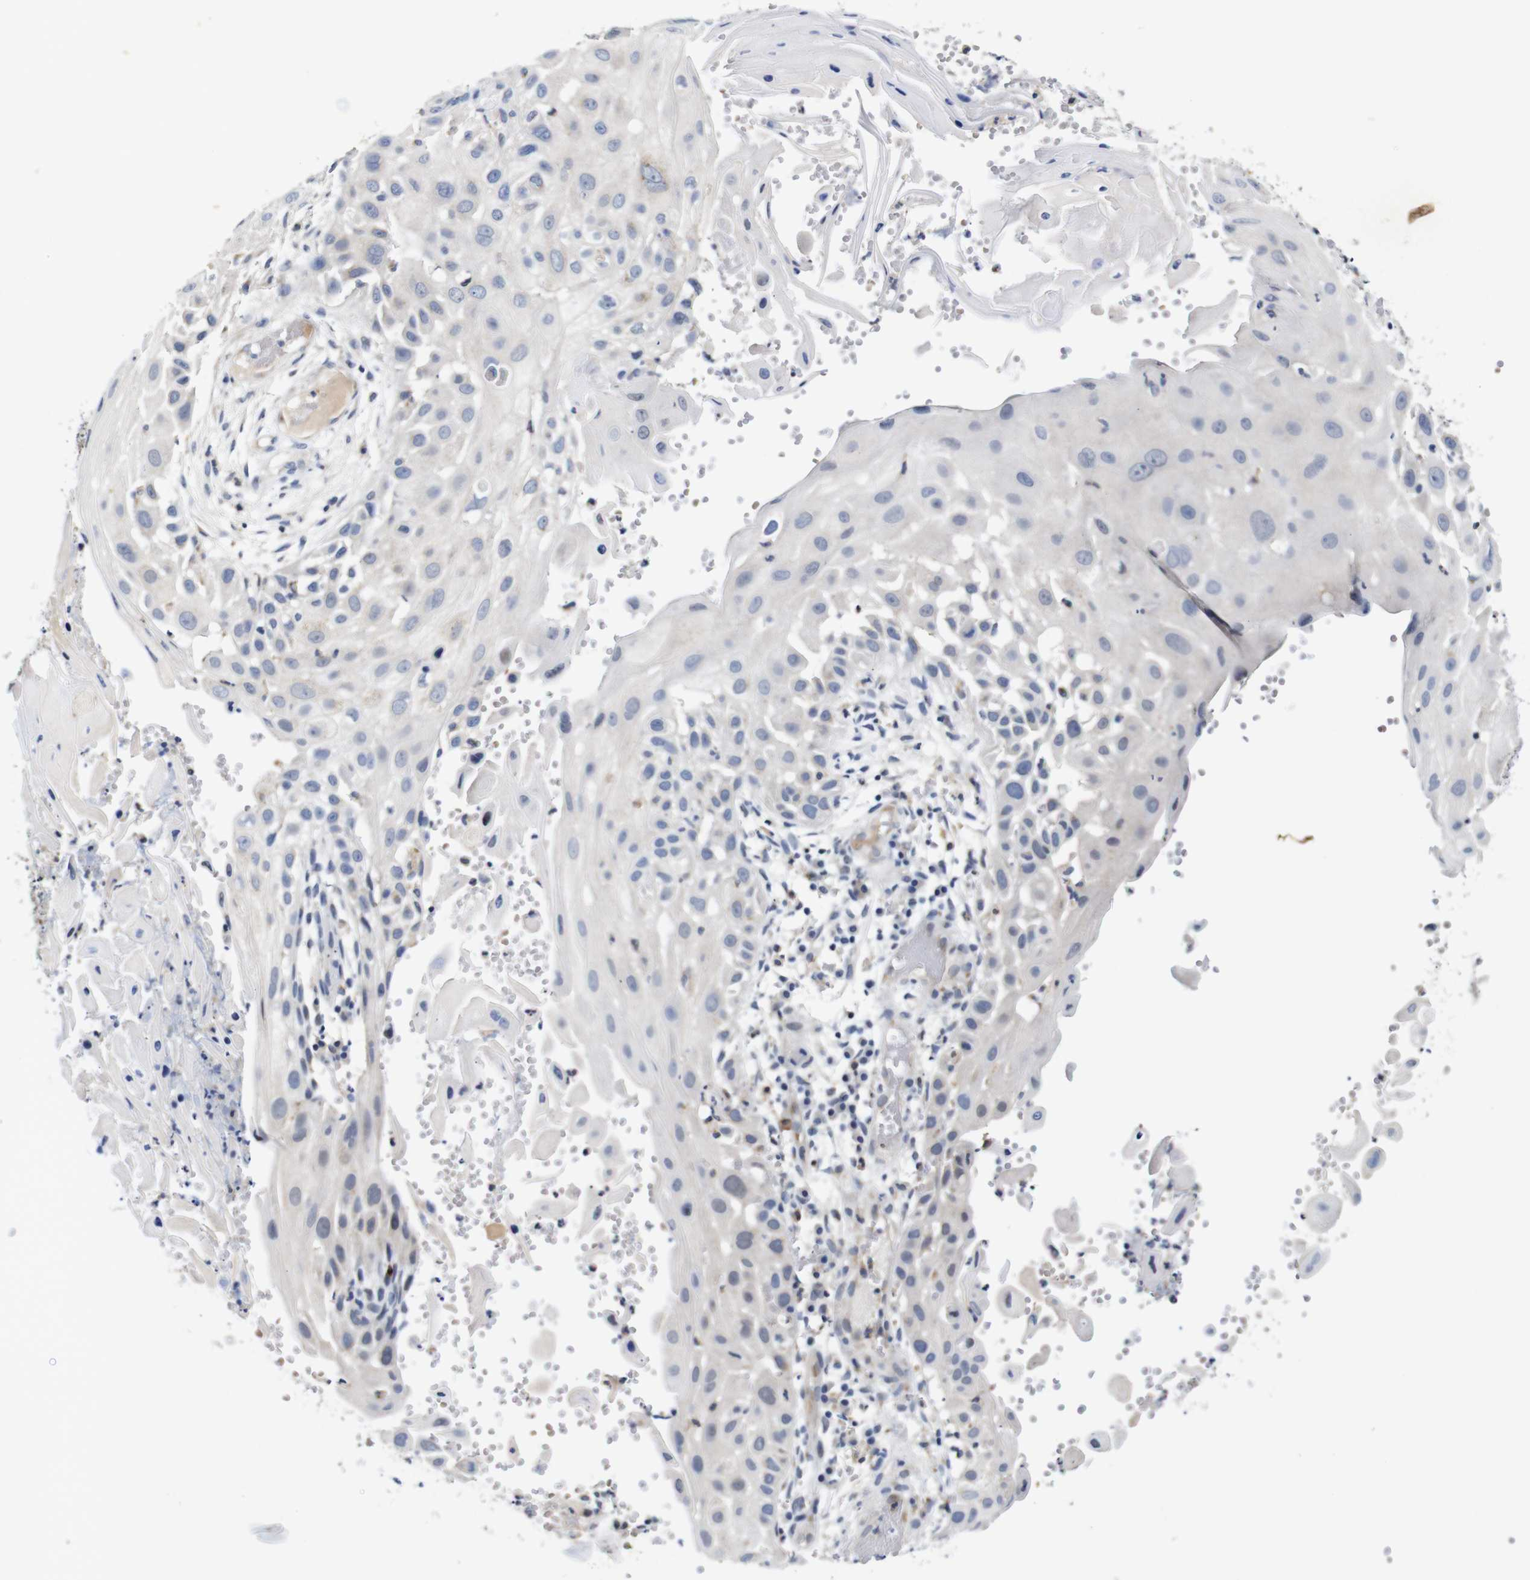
{"staining": {"intensity": "negative", "quantity": "none", "location": "none"}, "tissue": "skin cancer", "cell_type": "Tumor cells", "image_type": "cancer", "snomed": [{"axis": "morphology", "description": "Squamous cell carcinoma, NOS"}, {"axis": "topography", "description": "Skin"}], "caption": "An image of skin cancer (squamous cell carcinoma) stained for a protein reveals no brown staining in tumor cells. (DAB IHC with hematoxylin counter stain).", "gene": "FURIN", "patient": {"sex": "female", "age": 44}}